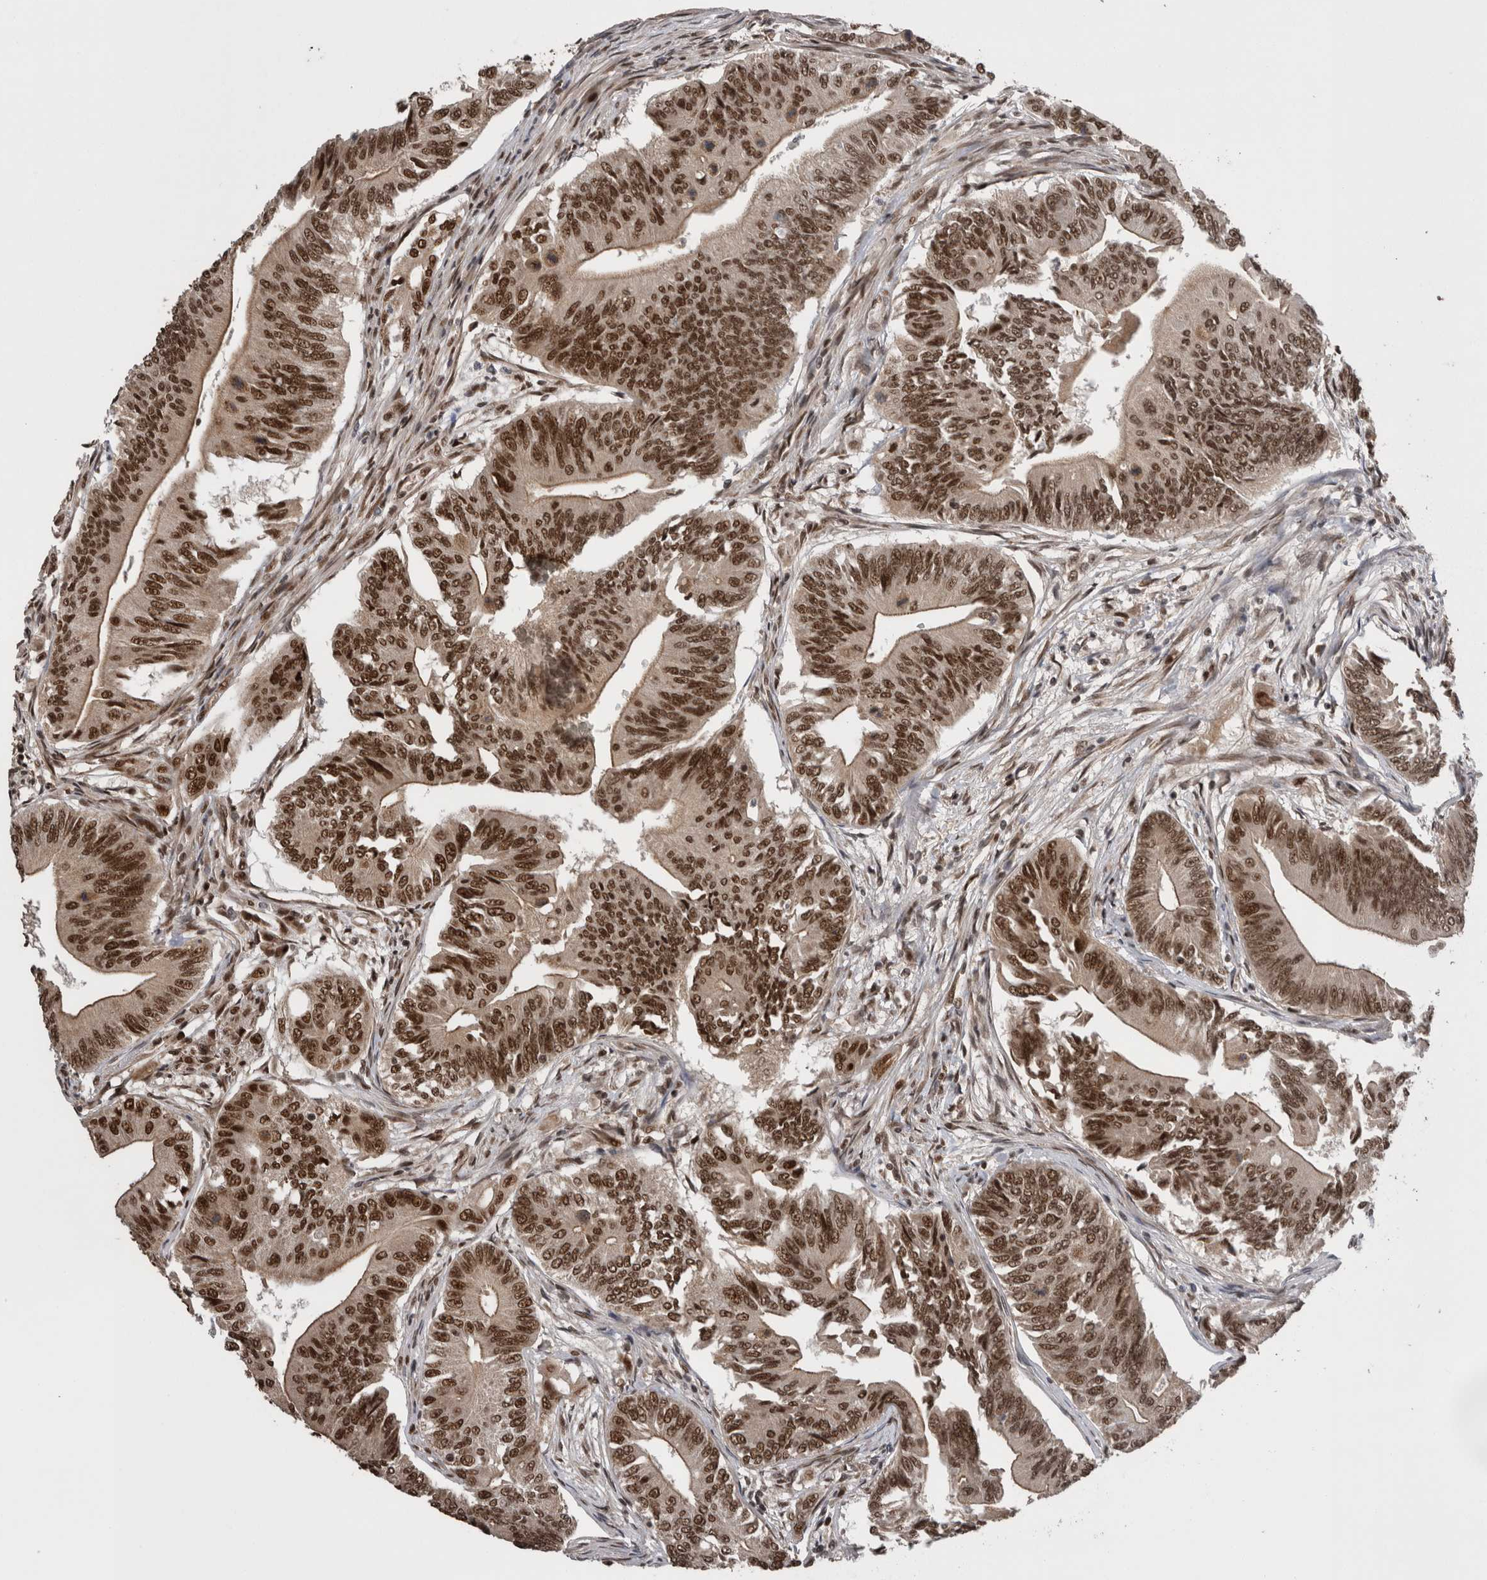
{"staining": {"intensity": "moderate", "quantity": ">75%", "location": "nuclear"}, "tissue": "colorectal cancer", "cell_type": "Tumor cells", "image_type": "cancer", "snomed": [{"axis": "morphology", "description": "Adenoma, NOS"}, {"axis": "morphology", "description": "Adenocarcinoma, NOS"}, {"axis": "topography", "description": "Colon"}], "caption": "Adenocarcinoma (colorectal) tissue exhibits moderate nuclear staining in approximately >75% of tumor cells, visualized by immunohistochemistry.", "gene": "CPSF2", "patient": {"sex": "male", "age": 79}}